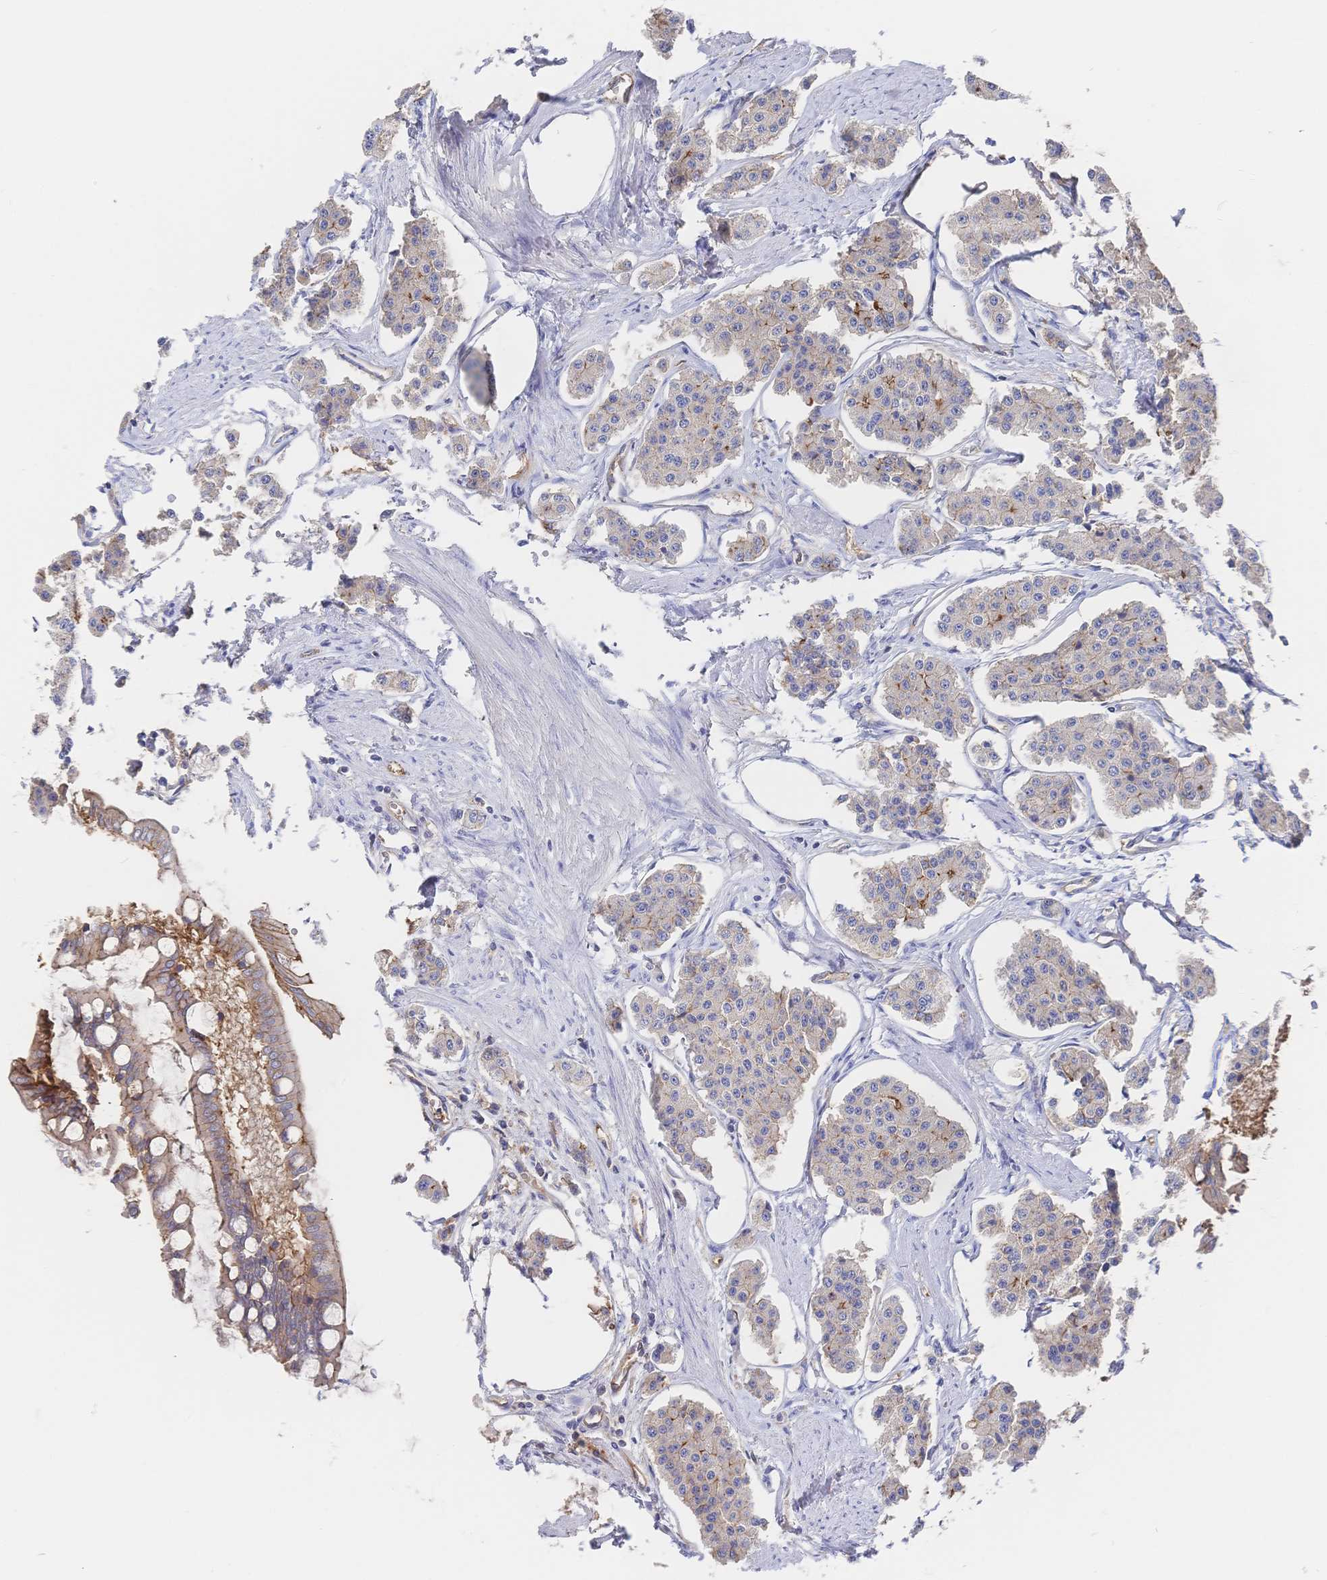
{"staining": {"intensity": "moderate", "quantity": "<25%", "location": "cytoplasmic/membranous"}, "tissue": "carcinoid", "cell_type": "Tumor cells", "image_type": "cancer", "snomed": [{"axis": "morphology", "description": "Carcinoid, malignant, NOS"}, {"axis": "topography", "description": "Small intestine"}], "caption": "Protein expression analysis of human carcinoid reveals moderate cytoplasmic/membranous staining in approximately <25% of tumor cells.", "gene": "F11R", "patient": {"sex": "female", "age": 65}}